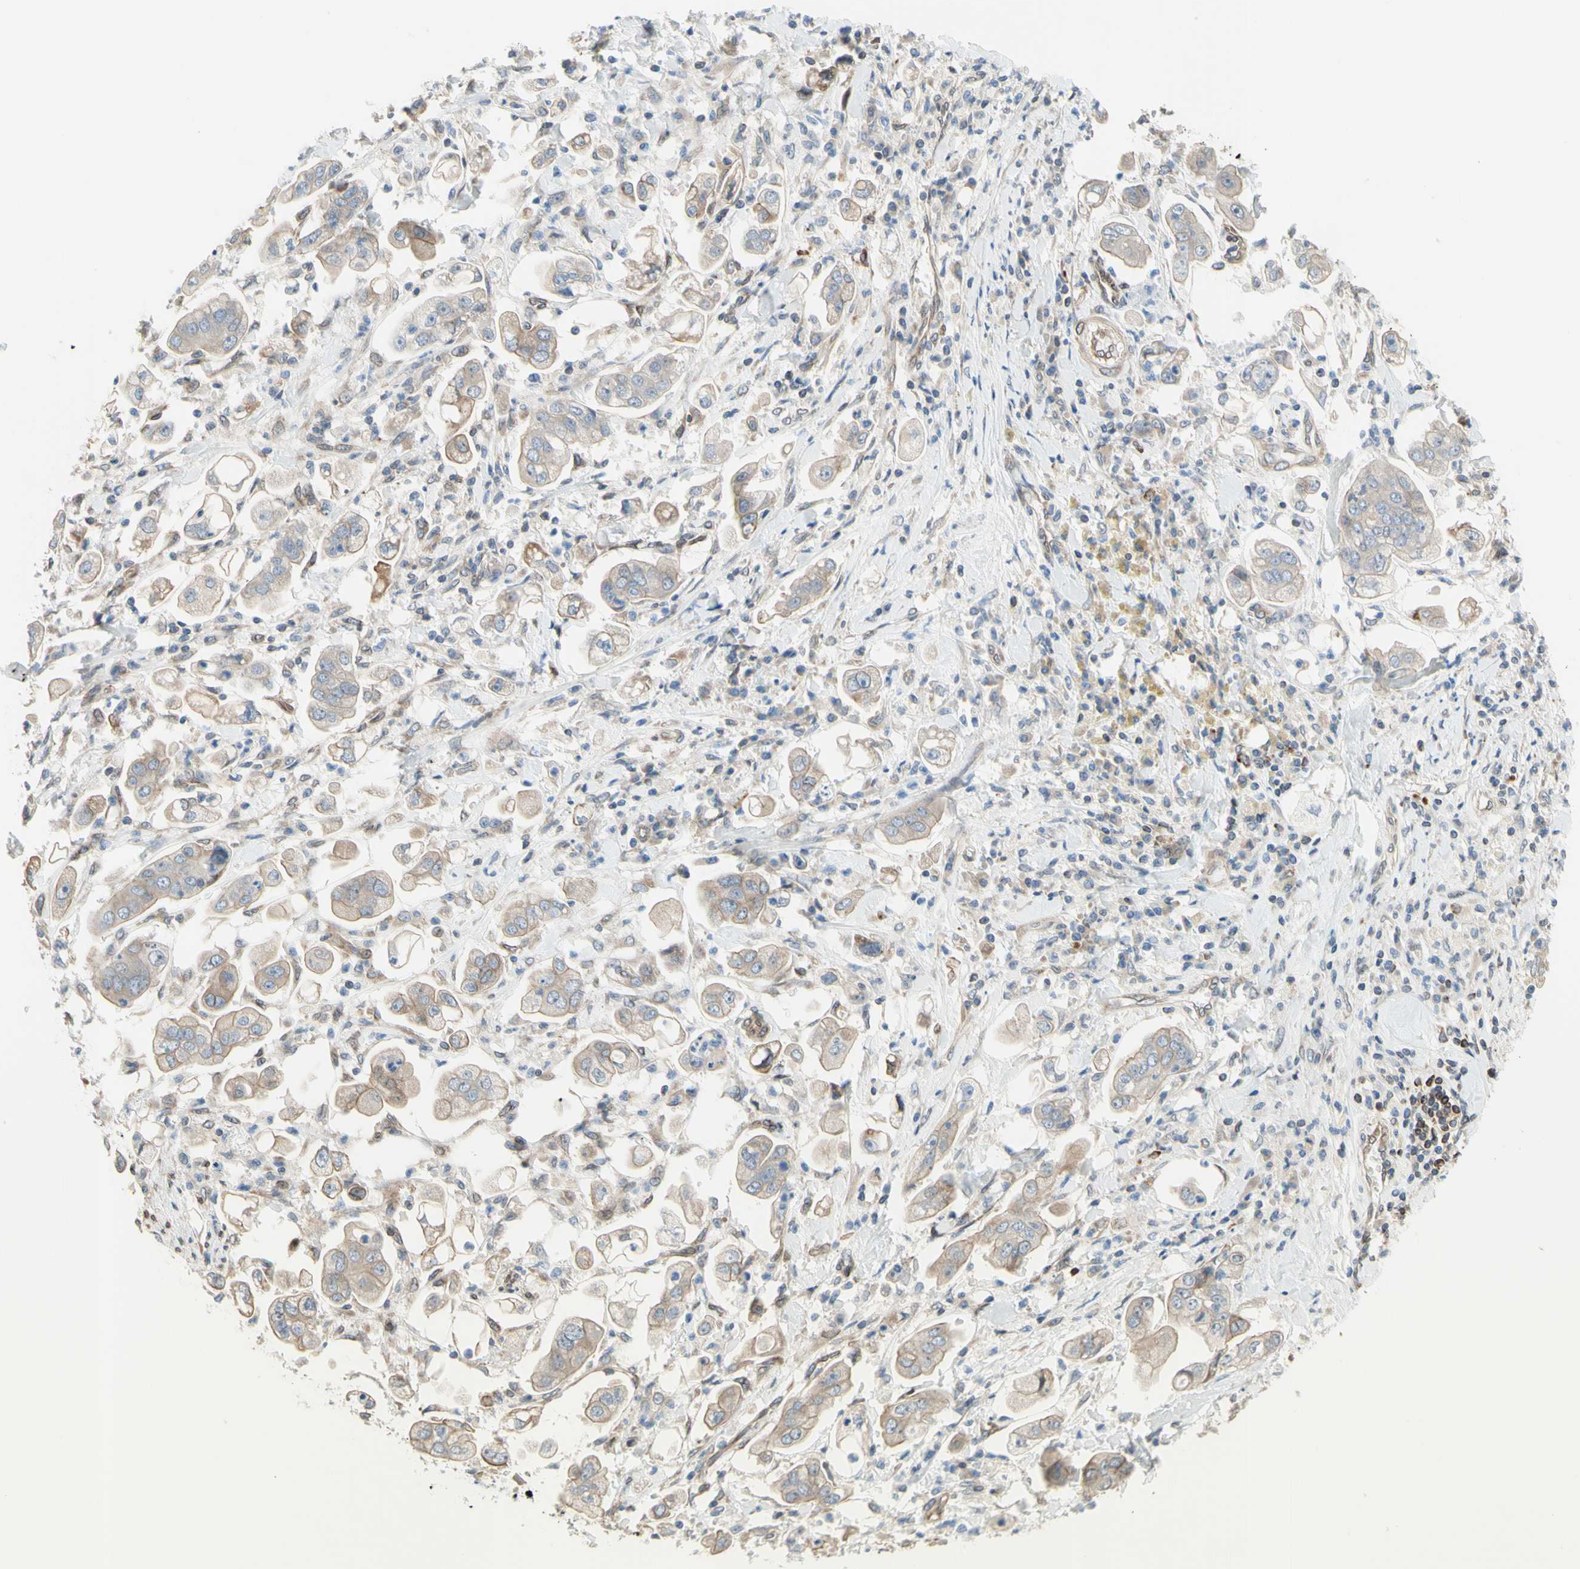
{"staining": {"intensity": "weak", "quantity": "25%-75%", "location": "cytoplasmic/membranous"}, "tissue": "stomach cancer", "cell_type": "Tumor cells", "image_type": "cancer", "snomed": [{"axis": "morphology", "description": "Adenocarcinoma, NOS"}, {"axis": "topography", "description": "Stomach"}], "caption": "An immunohistochemistry histopathology image of neoplastic tissue is shown. Protein staining in brown shows weak cytoplasmic/membranous positivity in adenocarcinoma (stomach) within tumor cells.", "gene": "TRAF2", "patient": {"sex": "male", "age": 62}}